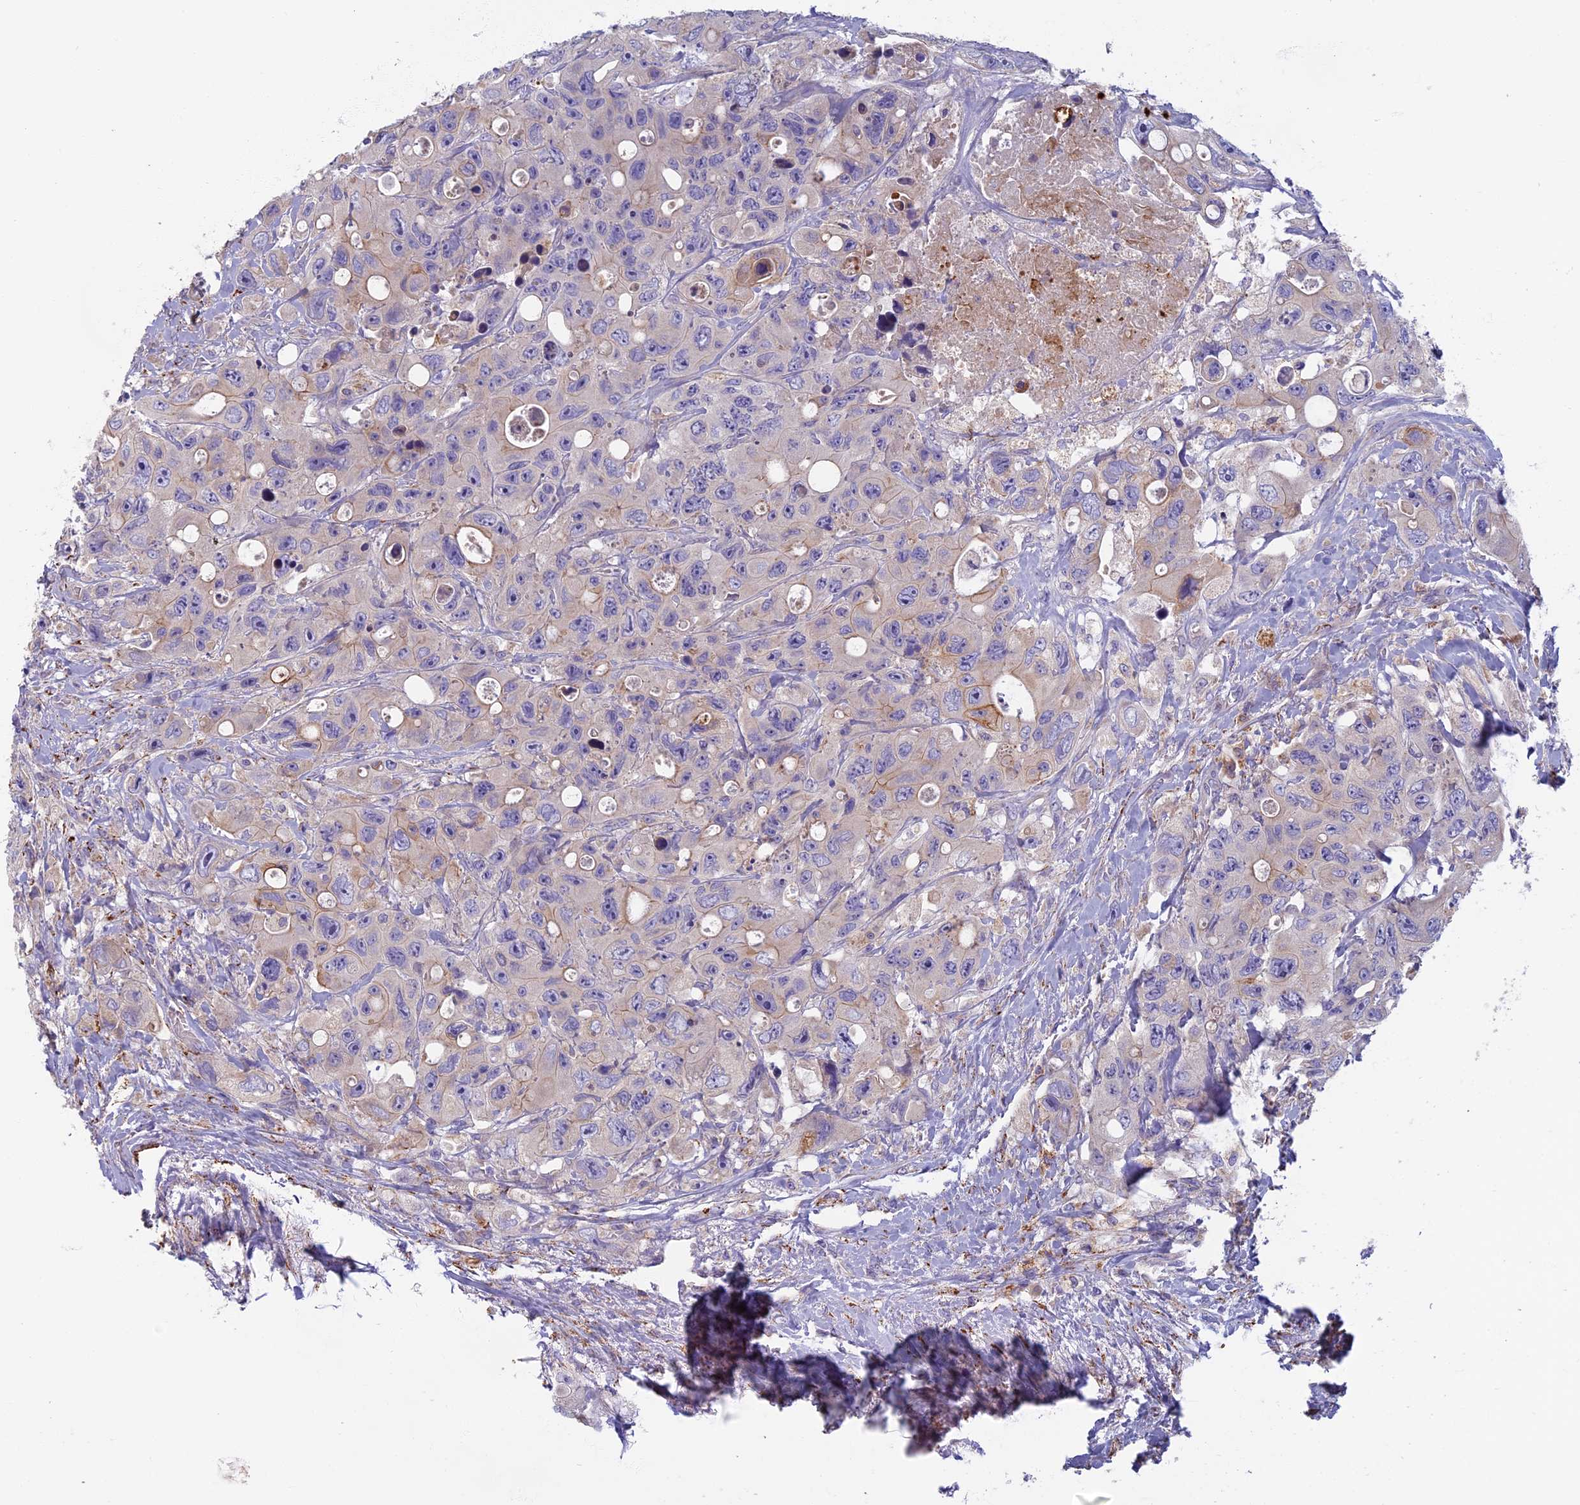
{"staining": {"intensity": "moderate", "quantity": "<25%", "location": "cytoplasmic/membranous"}, "tissue": "colorectal cancer", "cell_type": "Tumor cells", "image_type": "cancer", "snomed": [{"axis": "morphology", "description": "Adenocarcinoma, NOS"}, {"axis": "topography", "description": "Colon"}], "caption": "Immunohistochemical staining of human colorectal cancer displays moderate cytoplasmic/membranous protein staining in approximately <25% of tumor cells.", "gene": "SEMA7A", "patient": {"sex": "female", "age": 46}}